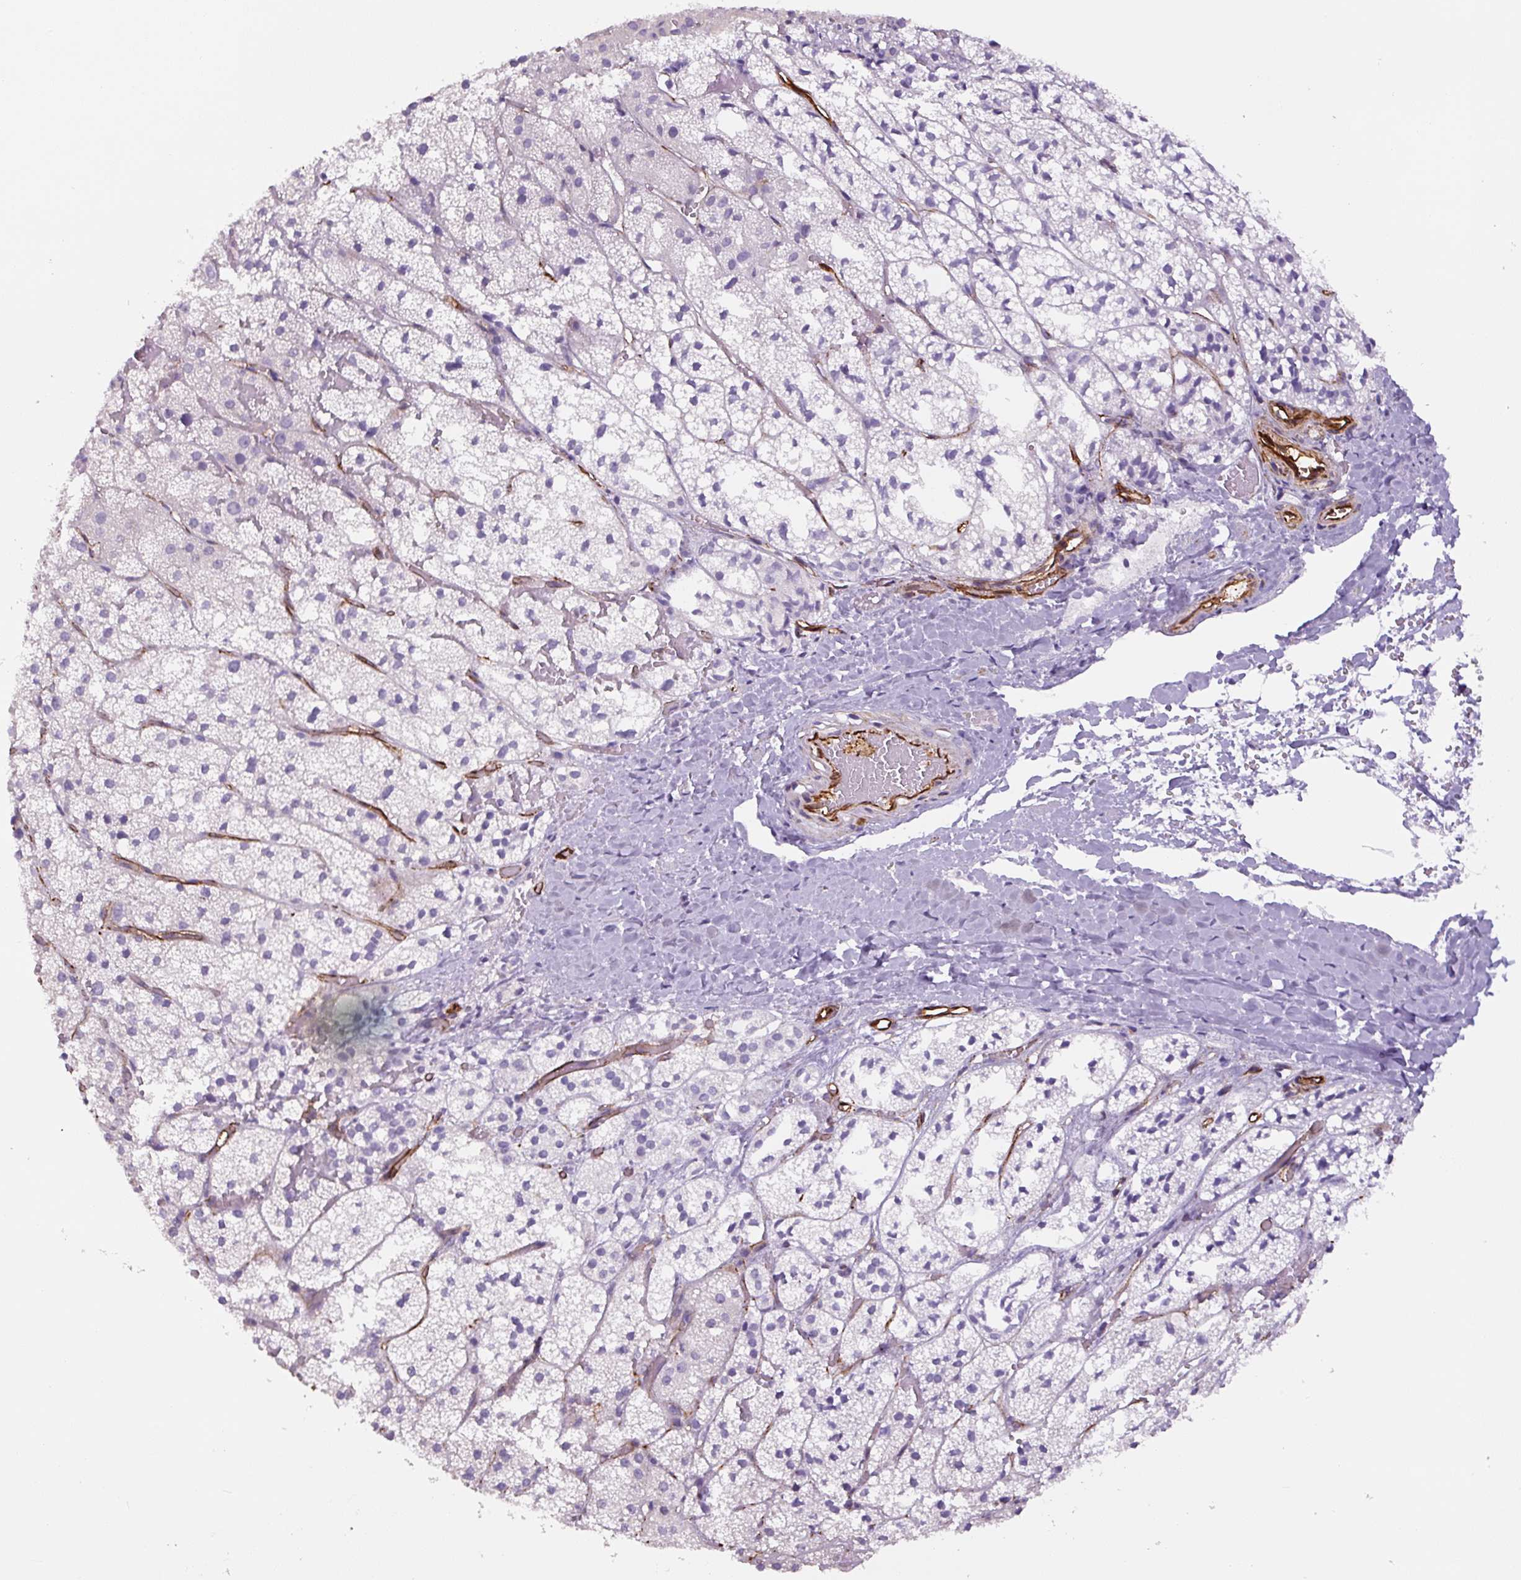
{"staining": {"intensity": "negative", "quantity": "none", "location": "none"}, "tissue": "adrenal gland", "cell_type": "Glandular cells", "image_type": "normal", "snomed": [{"axis": "morphology", "description": "Normal tissue, NOS"}, {"axis": "topography", "description": "Adrenal gland"}], "caption": "This photomicrograph is of normal adrenal gland stained with immunohistochemistry (IHC) to label a protein in brown with the nuclei are counter-stained blue. There is no staining in glandular cells.", "gene": "NES", "patient": {"sex": "male", "age": 53}}